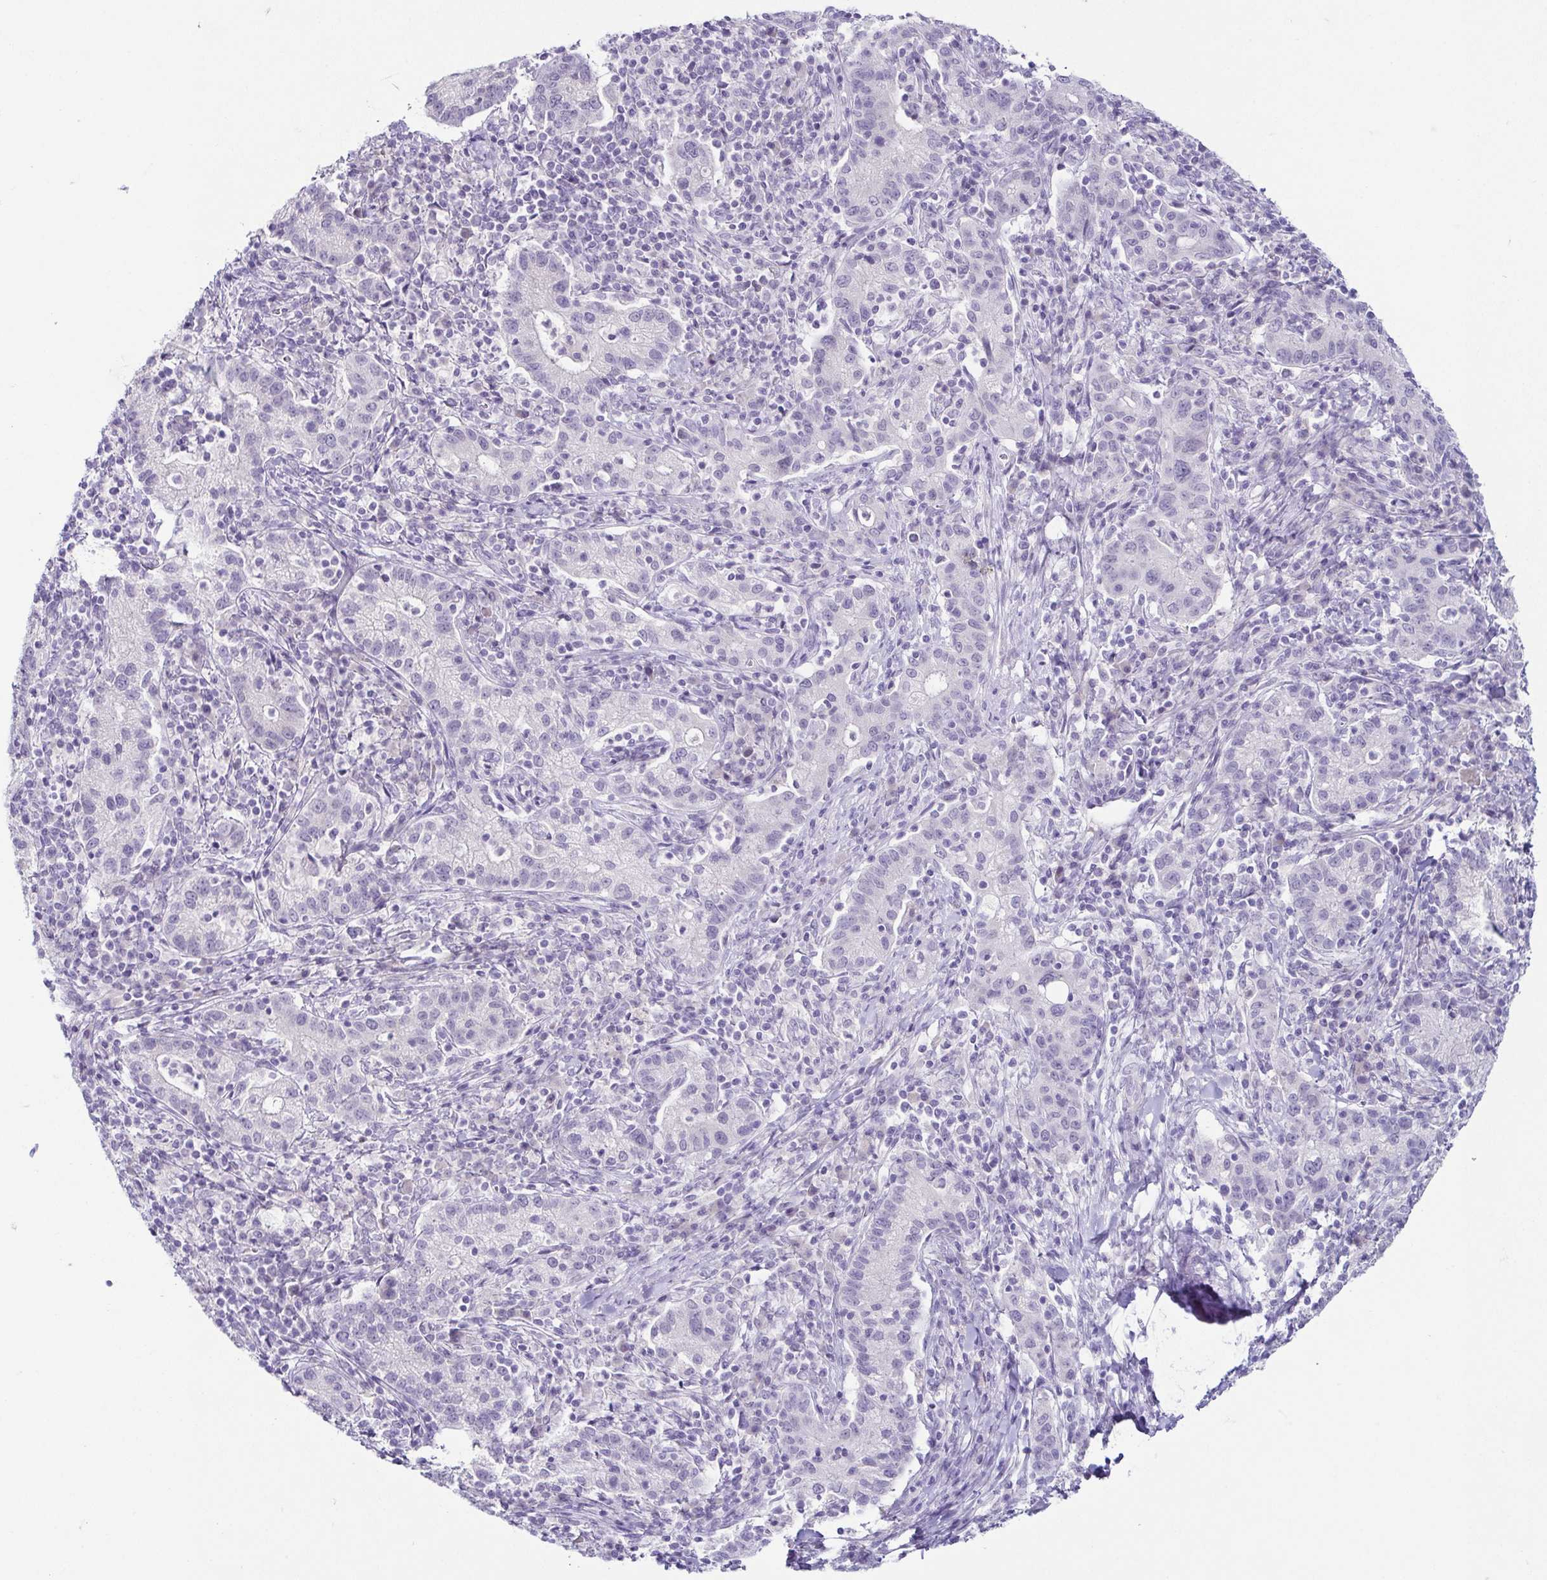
{"staining": {"intensity": "negative", "quantity": "none", "location": "none"}, "tissue": "cervical cancer", "cell_type": "Tumor cells", "image_type": "cancer", "snomed": [{"axis": "morphology", "description": "Normal tissue, NOS"}, {"axis": "morphology", "description": "Adenocarcinoma, NOS"}, {"axis": "topography", "description": "Cervix"}], "caption": "Immunohistochemistry image of cervical cancer (adenocarcinoma) stained for a protein (brown), which shows no positivity in tumor cells.", "gene": "TP73", "patient": {"sex": "female", "age": 44}}